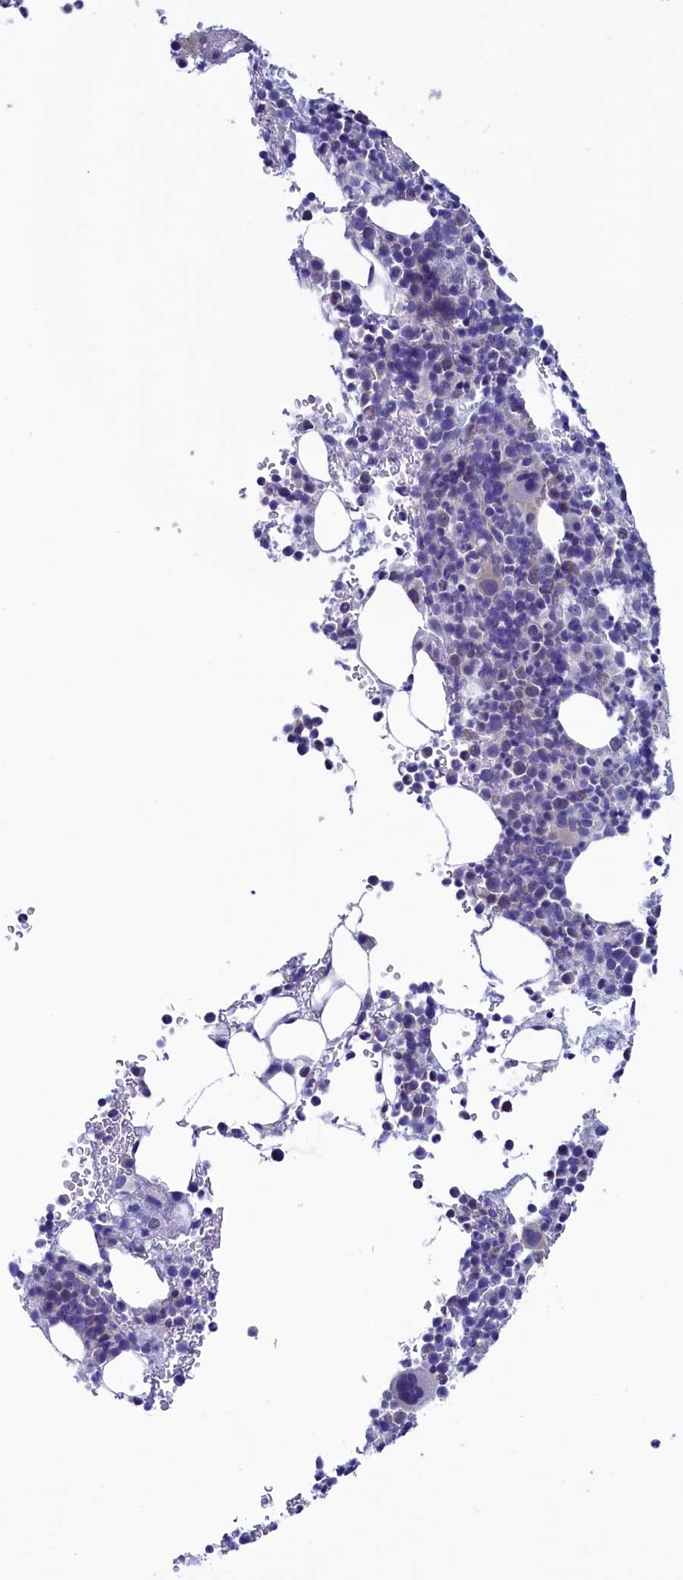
{"staining": {"intensity": "negative", "quantity": "none", "location": "none"}, "tissue": "bone marrow", "cell_type": "Hematopoietic cells", "image_type": "normal", "snomed": [{"axis": "morphology", "description": "Normal tissue, NOS"}, {"axis": "topography", "description": "Bone marrow"}], "caption": "Immunohistochemistry histopathology image of benign bone marrow: bone marrow stained with DAB exhibits no significant protein expression in hematopoietic cells.", "gene": "CIAPIN1", "patient": {"sex": "female", "age": 82}}